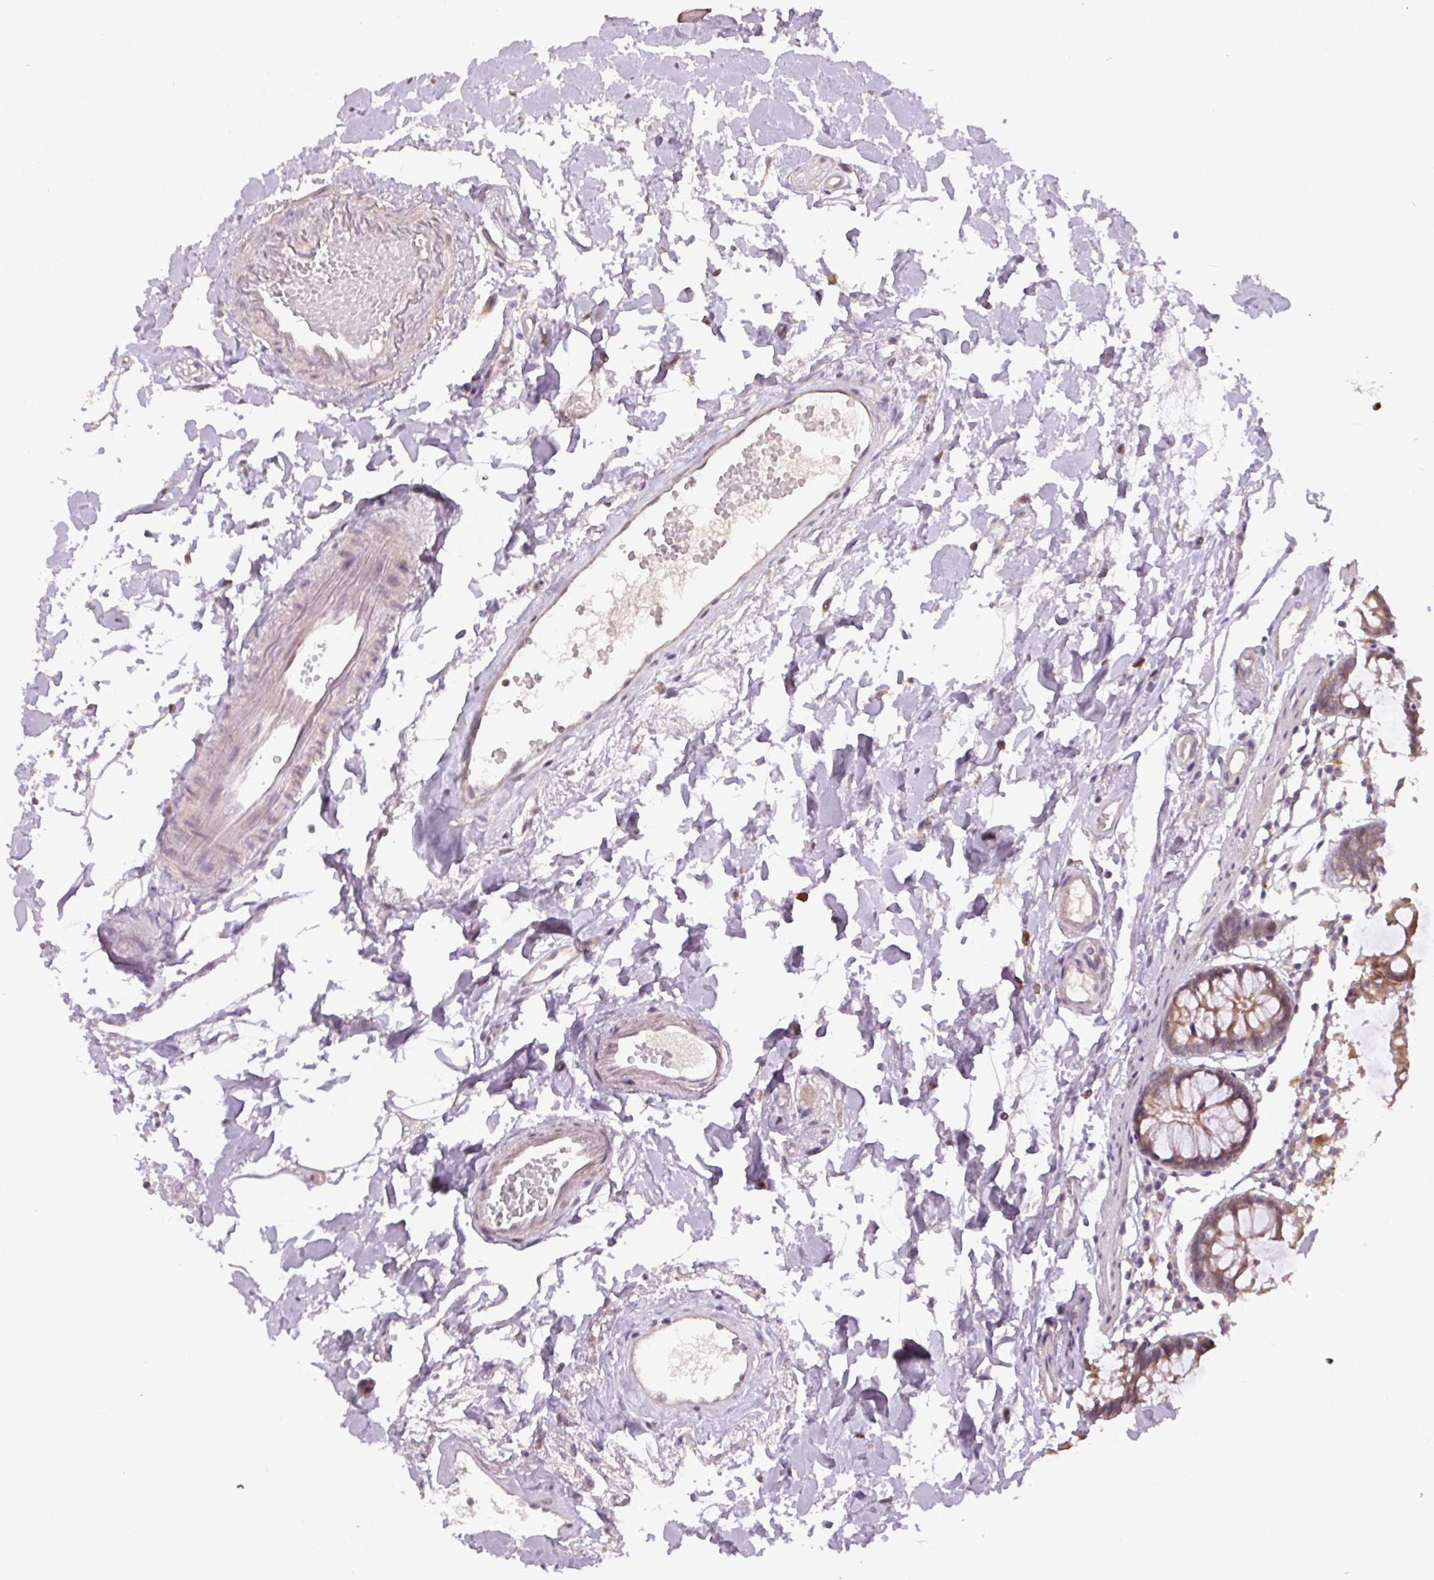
{"staining": {"intensity": "weak", "quantity": ">75%", "location": "cytoplasmic/membranous"}, "tissue": "colon", "cell_type": "Endothelial cells", "image_type": "normal", "snomed": [{"axis": "morphology", "description": "Normal tissue, NOS"}, {"axis": "topography", "description": "Colon"}], "caption": "An image showing weak cytoplasmic/membranous expression in about >75% of endothelial cells in unremarkable colon, as visualized by brown immunohistochemical staining.", "gene": "ATP1B3", "patient": {"sex": "female", "age": 84}}